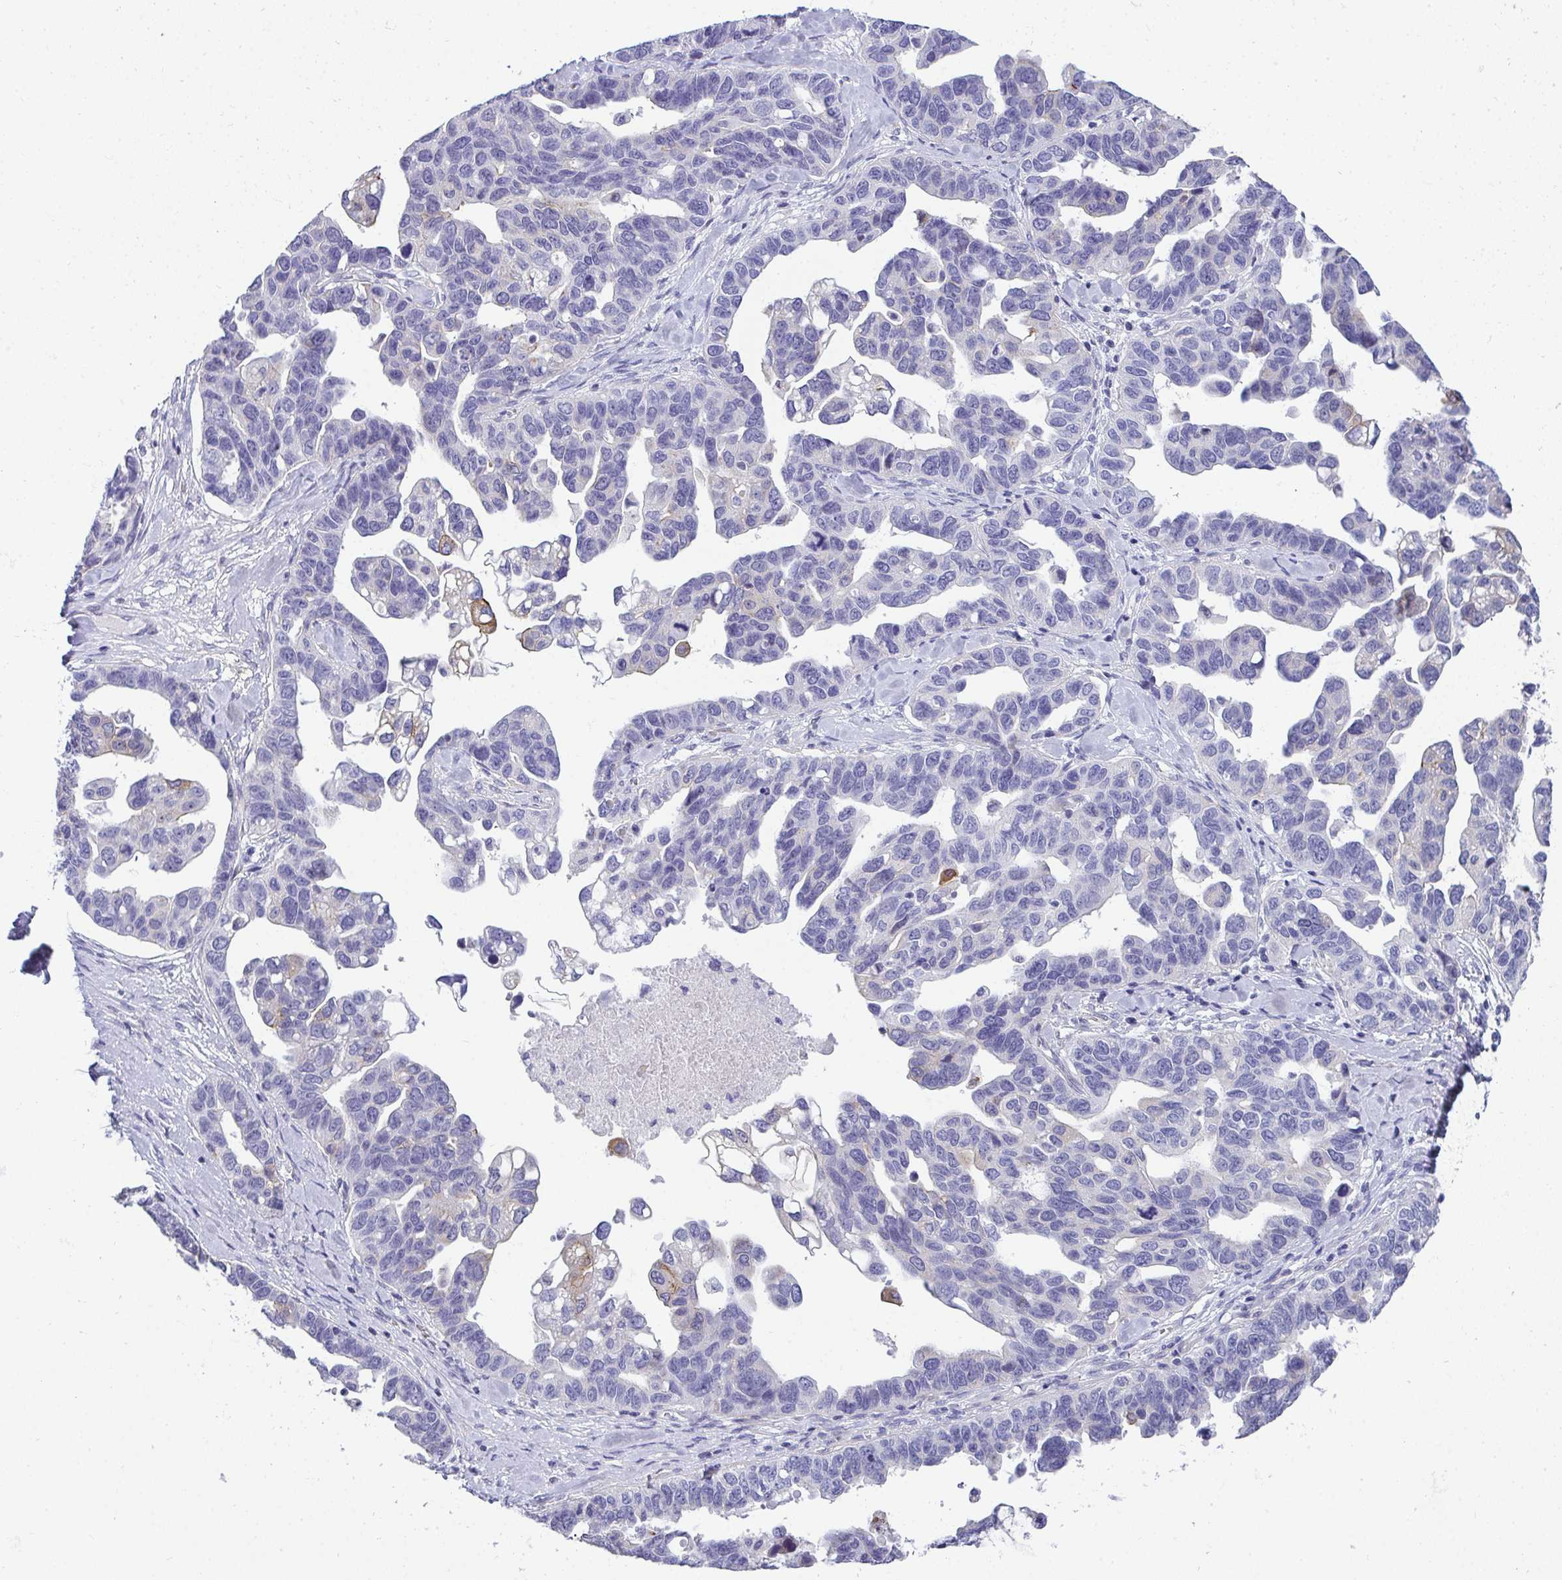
{"staining": {"intensity": "negative", "quantity": "none", "location": "none"}, "tissue": "ovarian cancer", "cell_type": "Tumor cells", "image_type": "cancer", "snomed": [{"axis": "morphology", "description": "Cystadenocarcinoma, serous, NOS"}, {"axis": "topography", "description": "Ovary"}], "caption": "This histopathology image is of ovarian cancer (serous cystadenocarcinoma) stained with immunohistochemistry to label a protein in brown with the nuclei are counter-stained blue. There is no staining in tumor cells.", "gene": "AK5", "patient": {"sex": "female", "age": 69}}